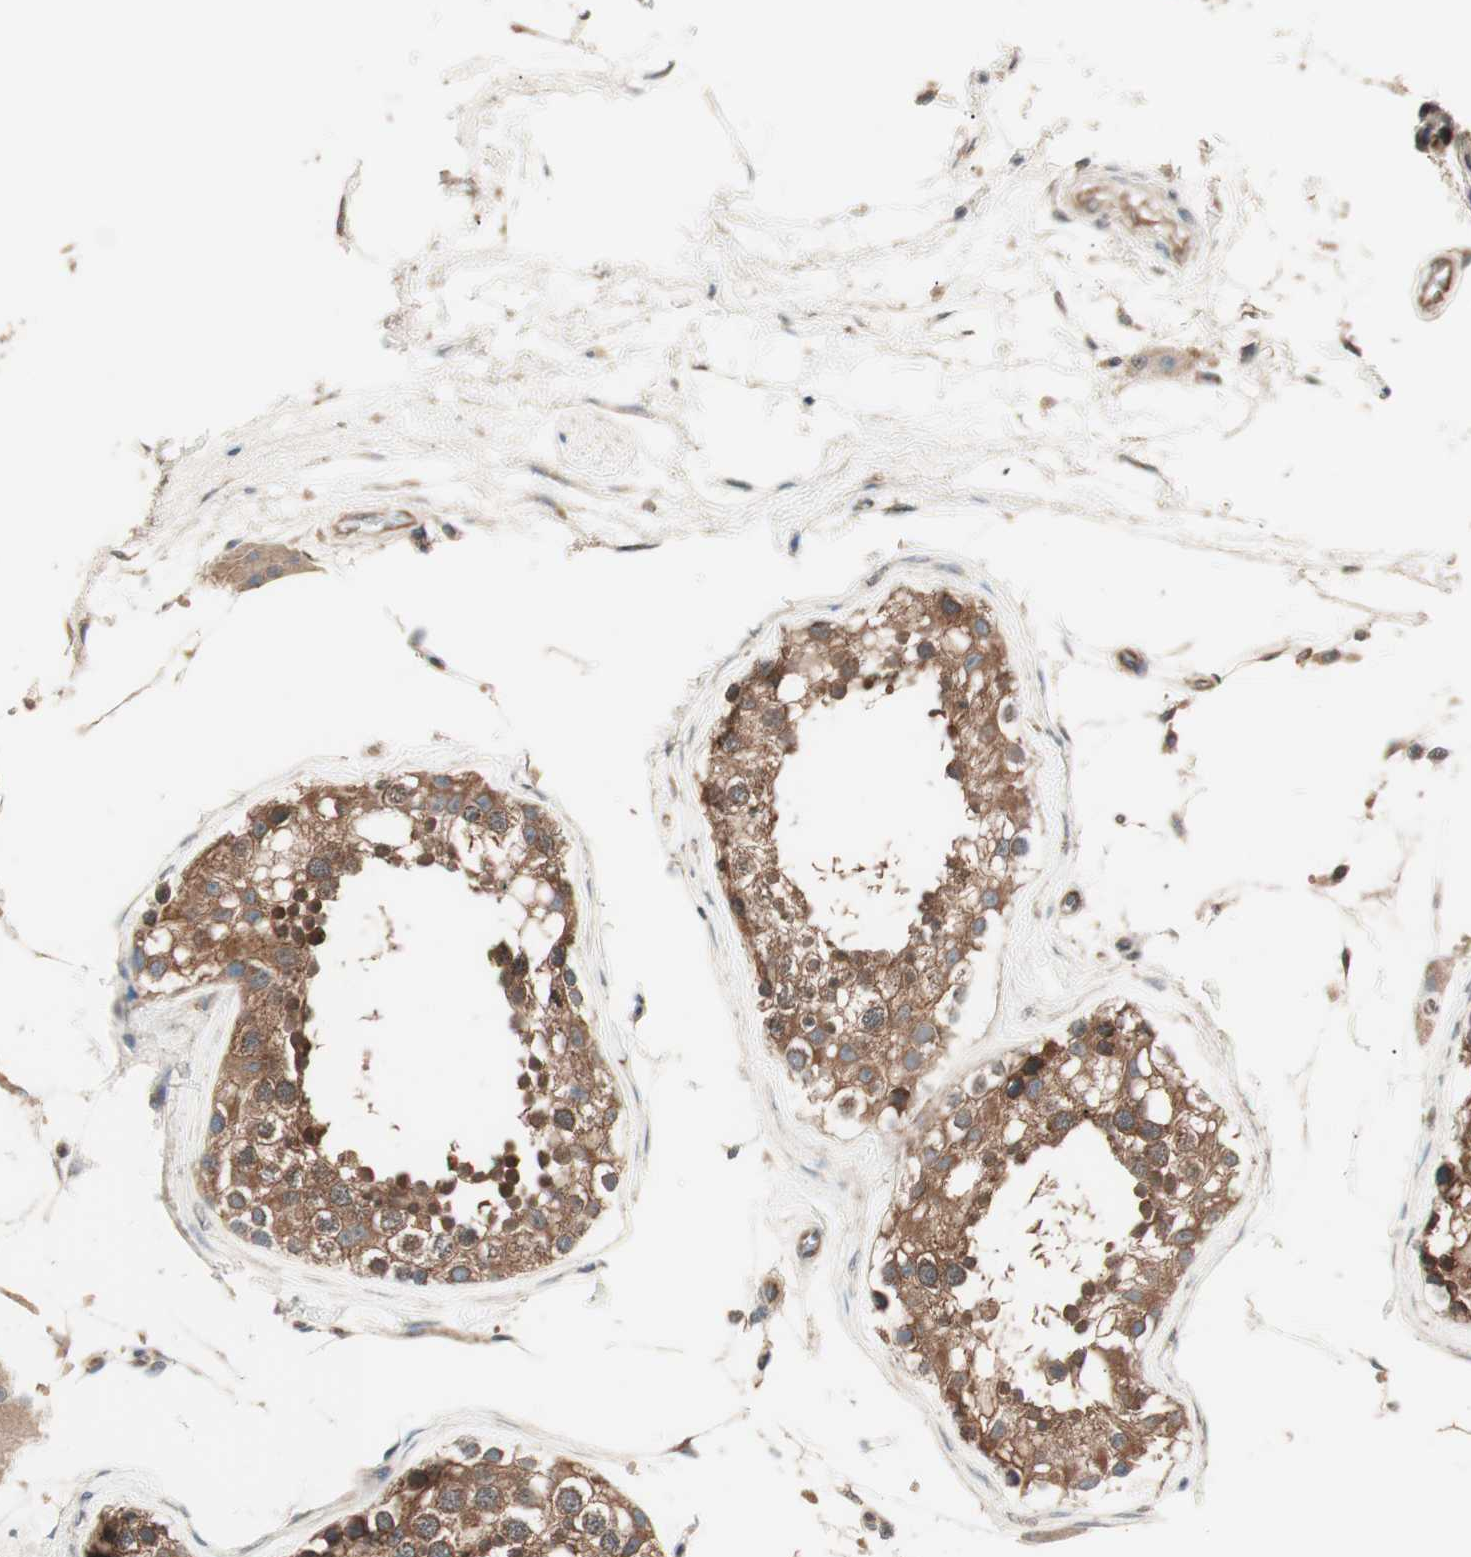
{"staining": {"intensity": "strong", "quantity": ">75%", "location": "cytoplasmic/membranous"}, "tissue": "testis", "cell_type": "Cells in seminiferous ducts", "image_type": "normal", "snomed": [{"axis": "morphology", "description": "Normal tissue, NOS"}, {"axis": "topography", "description": "Testis"}], "caption": "Strong cytoplasmic/membranous staining for a protein is identified in approximately >75% of cells in seminiferous ducts of benign testis using IHC.", "gene": "TSG101", "patient": {"sex": "male", "age": 68}}